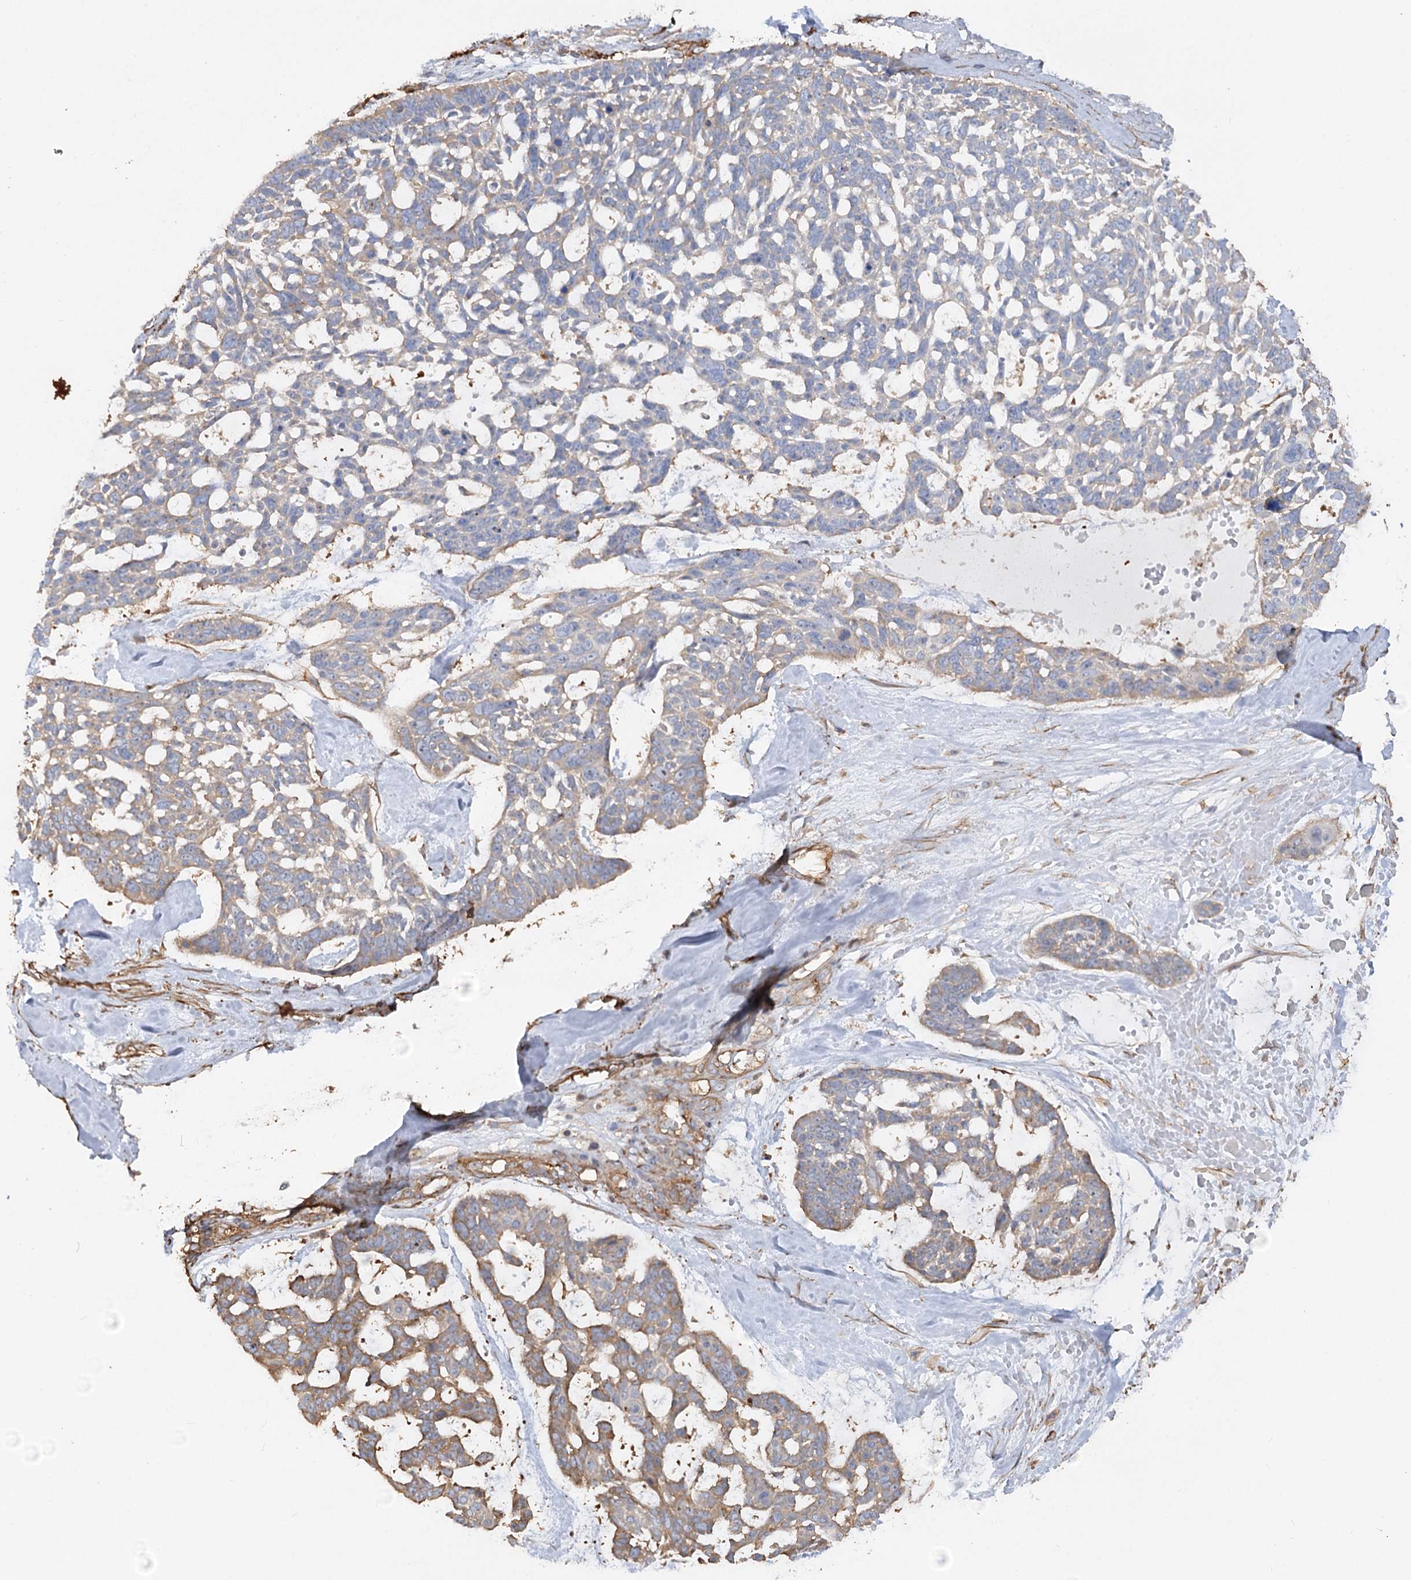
{"staining": {"intensity": "moderate", "quantity": "<25%", "location": "cytoplasmic/membranous"}, "tissue": "skin cancer", "cell_type": "Tumor cells", "image_type": "cancer", "snomed": [{"axis": "morphology", "description": "Basal cell carcinoma"}, {"axis": "topography", "description": "Skin"}], "caption": "Immunohistochemical staining of skin cancer demonstrates moderate cytoplasmic/membranous protein positivity in about <25% of tumor cells.", "gene": "WDR36", "patient": {"sex": "male", "age": 88}}